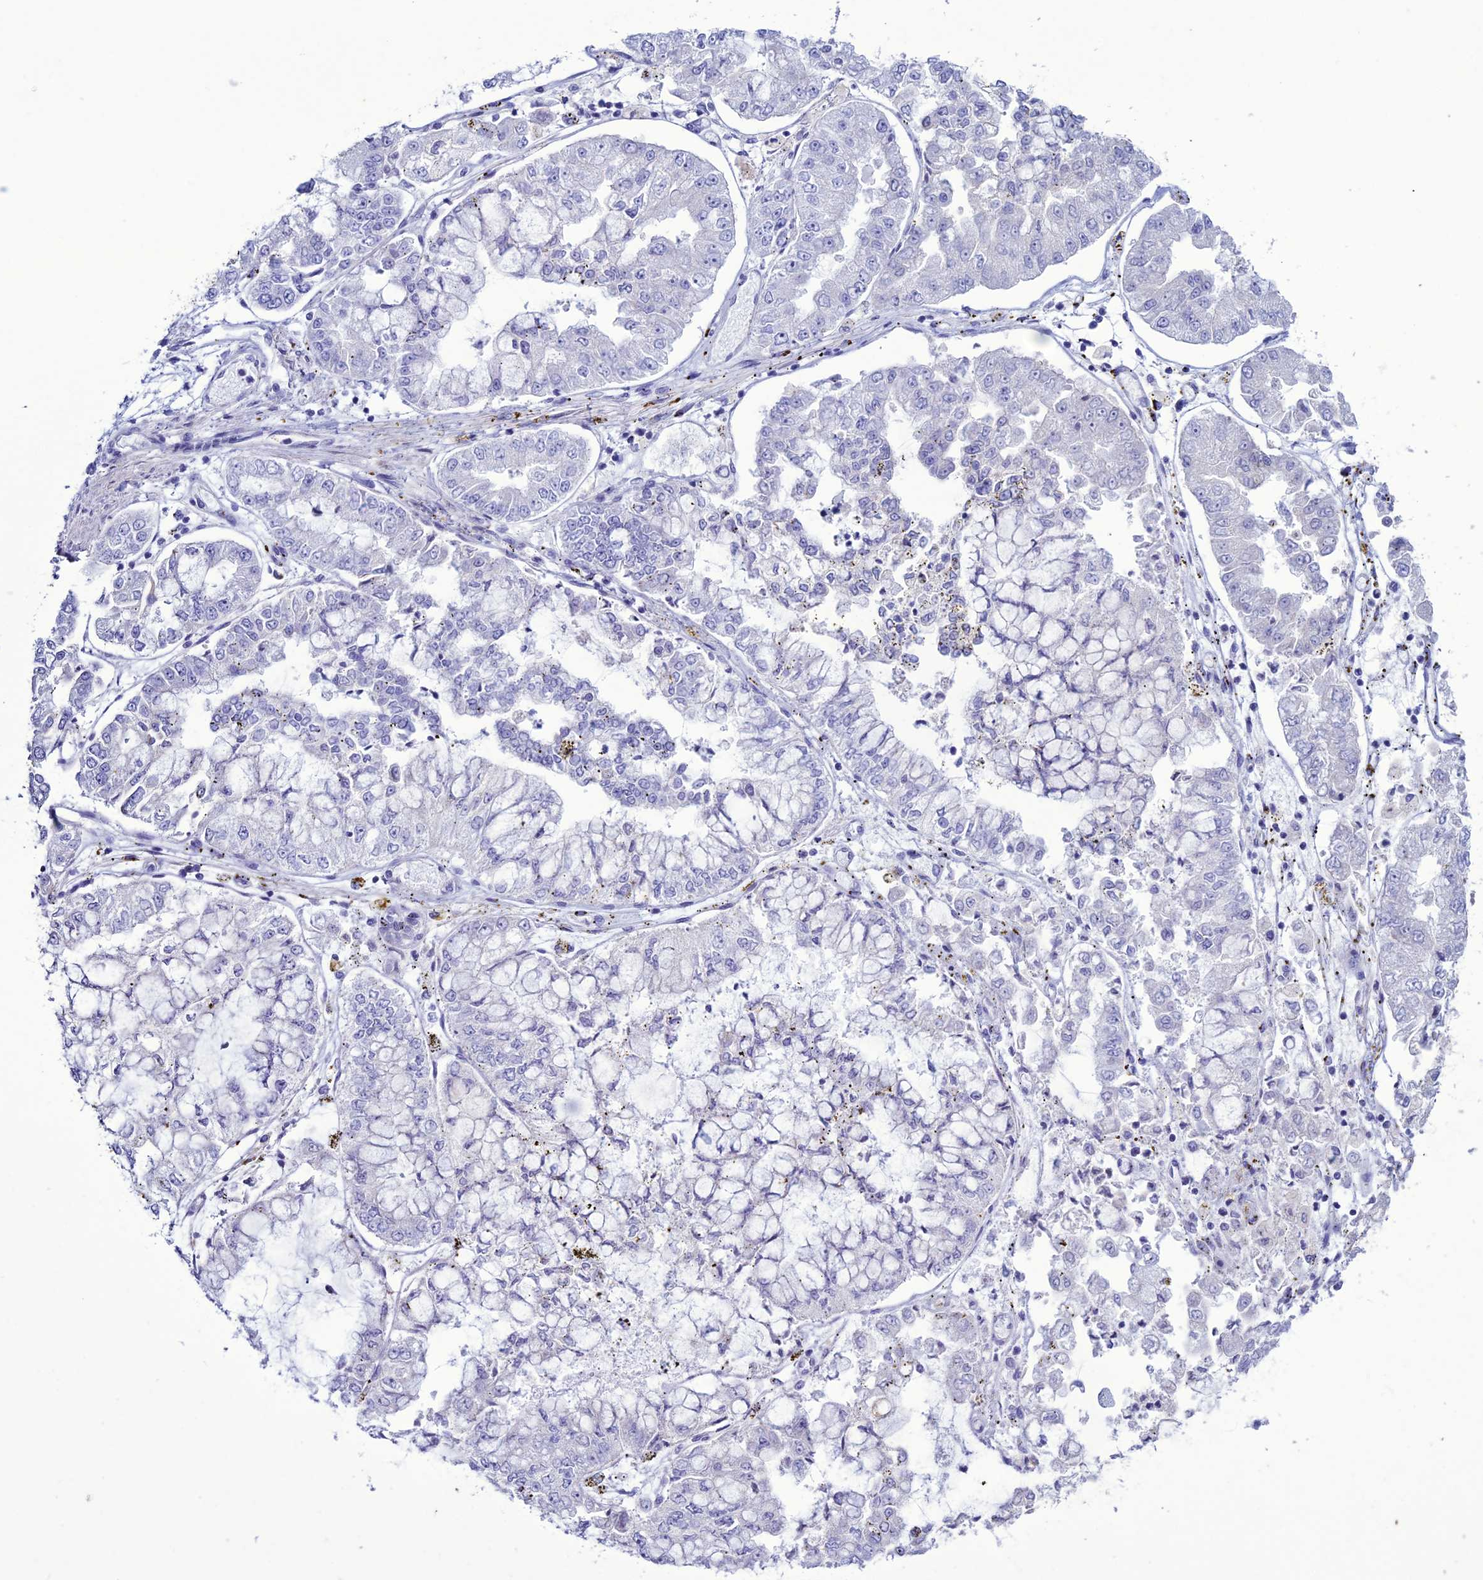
{"staining": {"intensity": "negative", "quantity": "none", "location": "none"}, "tissue": "stomach cancer", "cell_type": "Tumor cells", "image_type": "cancer", "snomed": [{"axis": "morphology", "description": "Adenocarcinoma, NOS"}, {"axis": "topography", "description": "Stomach"}], "caption": "DAB (3,3'-diaminobenzidine) immunohistochemical staining of adenocarcinoma (stomach) reveals no significant positivity in tumor cells. (DAB (3,3'-diaminobenzidine) IHC with hematoxylin counter stain).", "gene": "CLEC2L", "patient": {"sex": "male", "age": 76}}